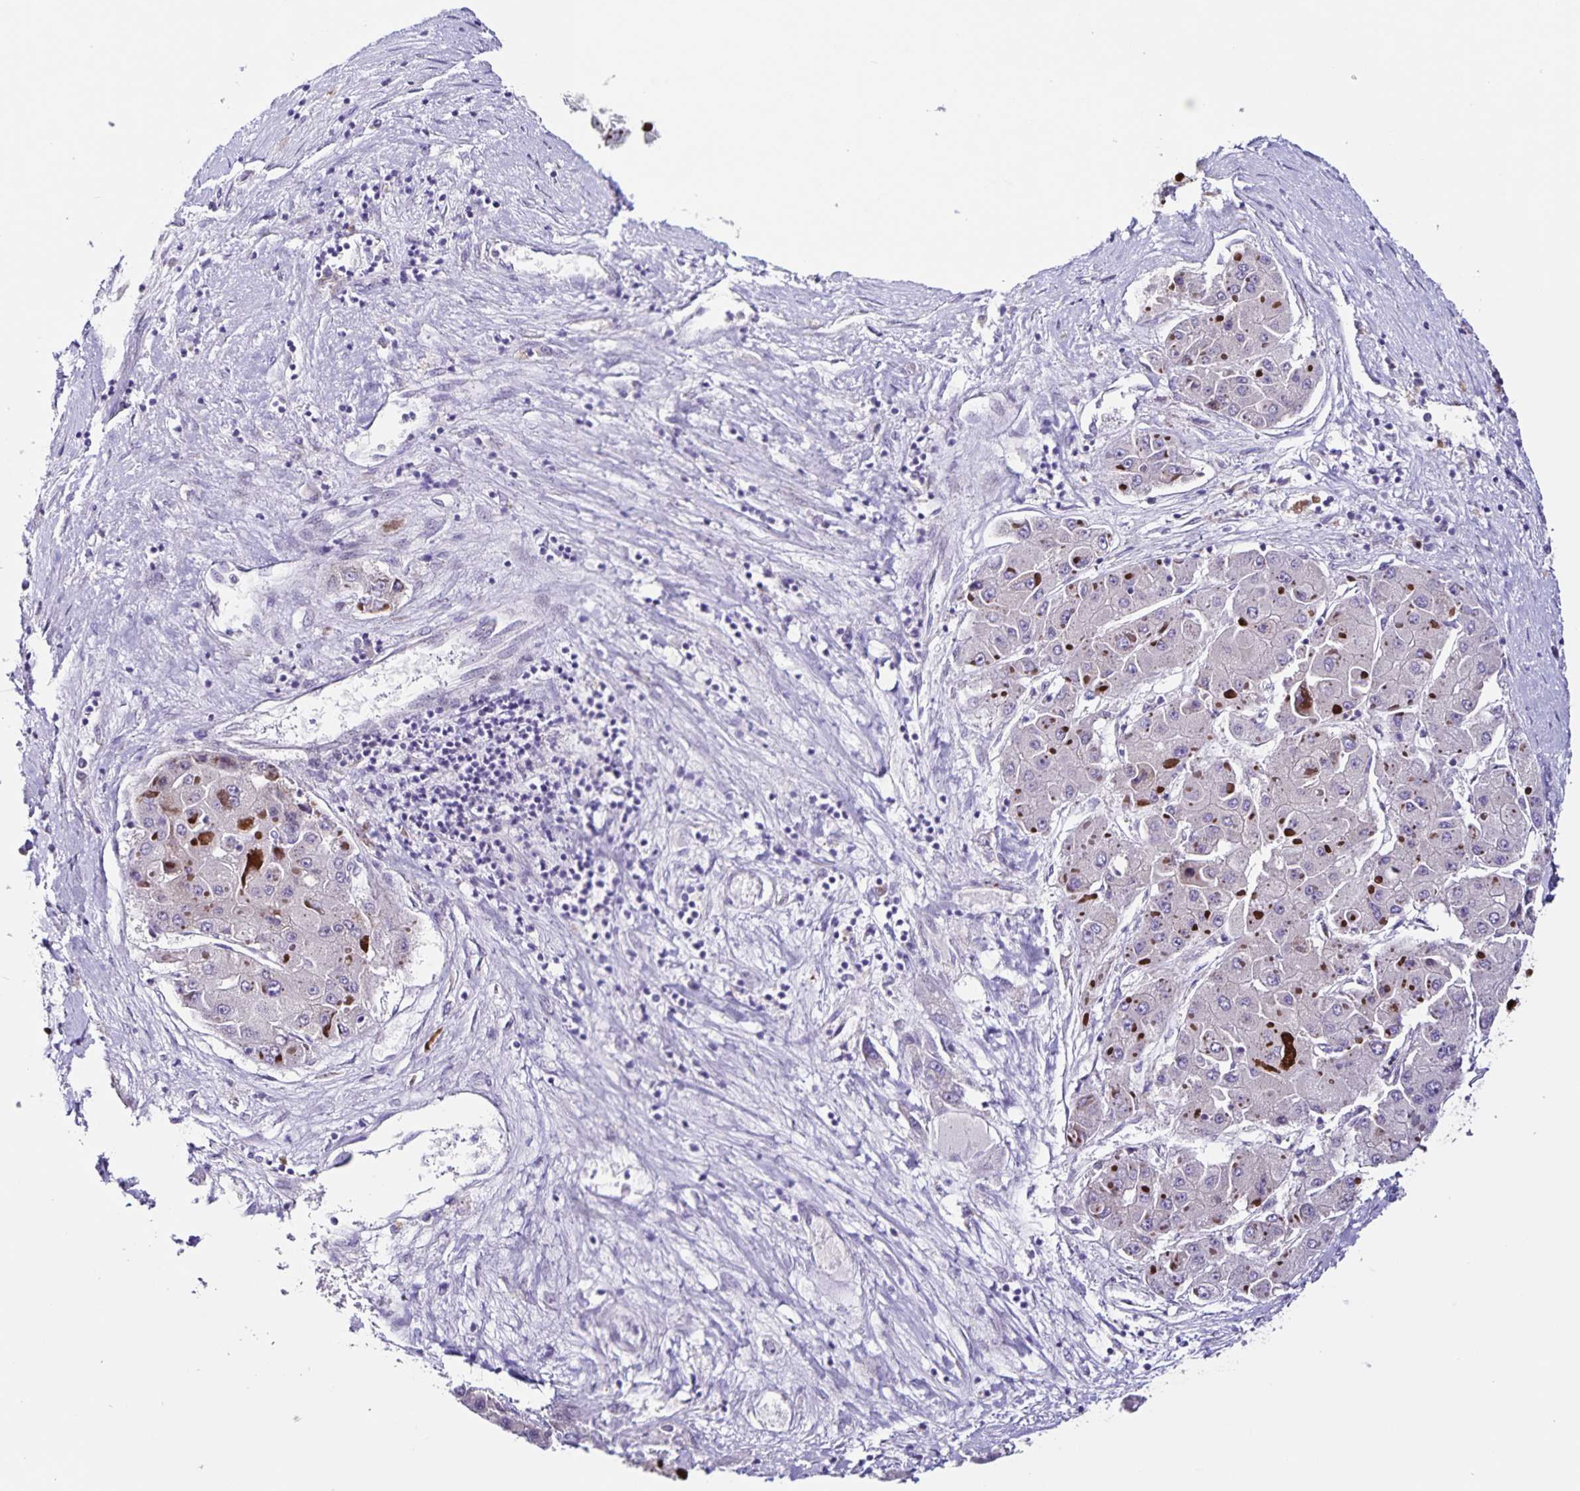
{"staining": {"intensity": "negative", "quantity": "none", "location": "none"}, "tissue": "liver cancer", "cell_type": "Tumor cells", "image_type": "cancer", "snomed": [{"axis": "morphology", "description": "Carcinoma, Hepatocellular, NOS"}, {"axis": "topography", "description": "Liver"}], "caption": "Tumor cells are negative for protein expression in human liver cancer (hepatocellular carcinoma).", "gene": "RNFT2", "patient": {"sex": "female", "age": 73}}